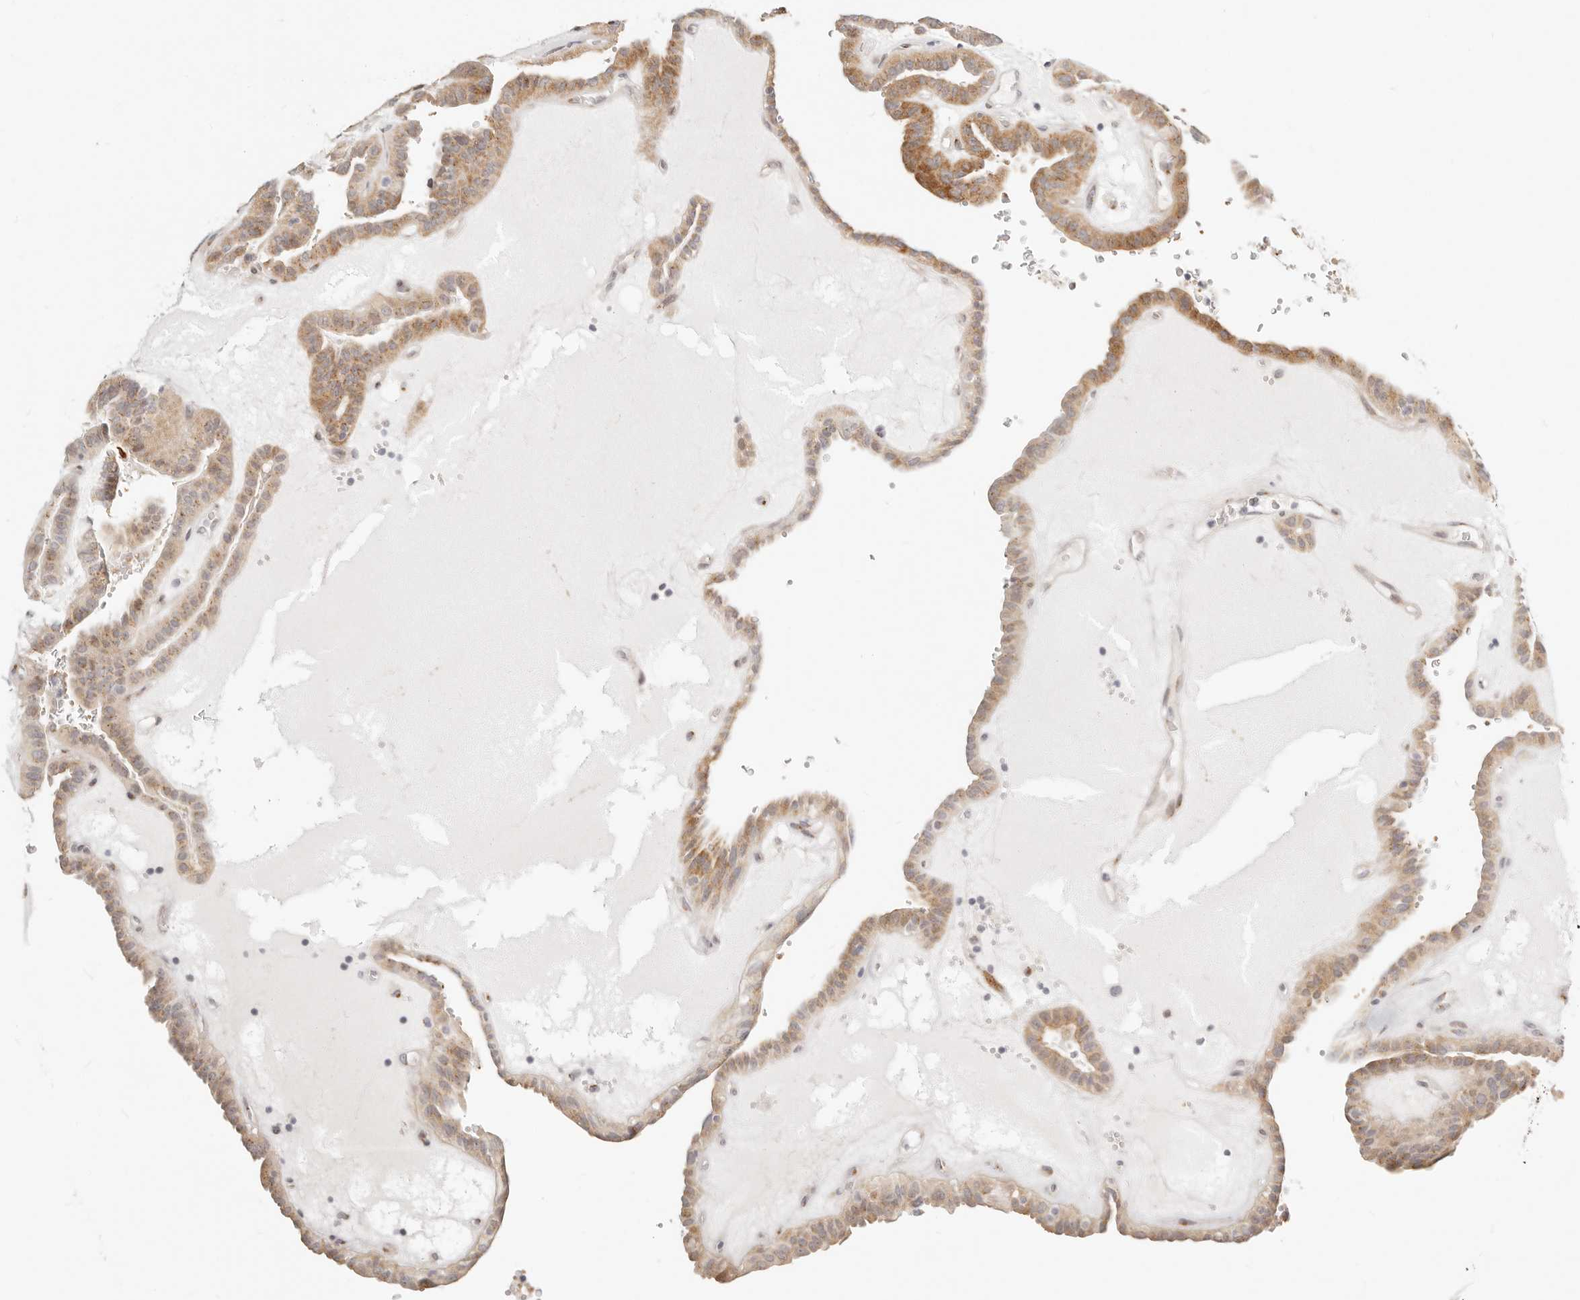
{"staining": {"intensity": "moderate", "quantity": ">75%", "location": "cytoplasmic/membranous"}, "tissue": "thyroid cancer", "cell_type": "Tumor cells", "image_type": "cancer", "snomed": [{"axis": "morphology", "description": "Papillary adenocarcinoma, NOS"}, {"axis": "topography", "description": "Thyroid gland"}], "caption": "This histopathology image shows immunohistochemistry (IHC) staining of human thyroid cancer, with medium moderate cytoplasmic/membranous expression in approximately >75% of tumor cells.", "gene": "FAM20B", "patient": {"sex": "male", "age": 77}}